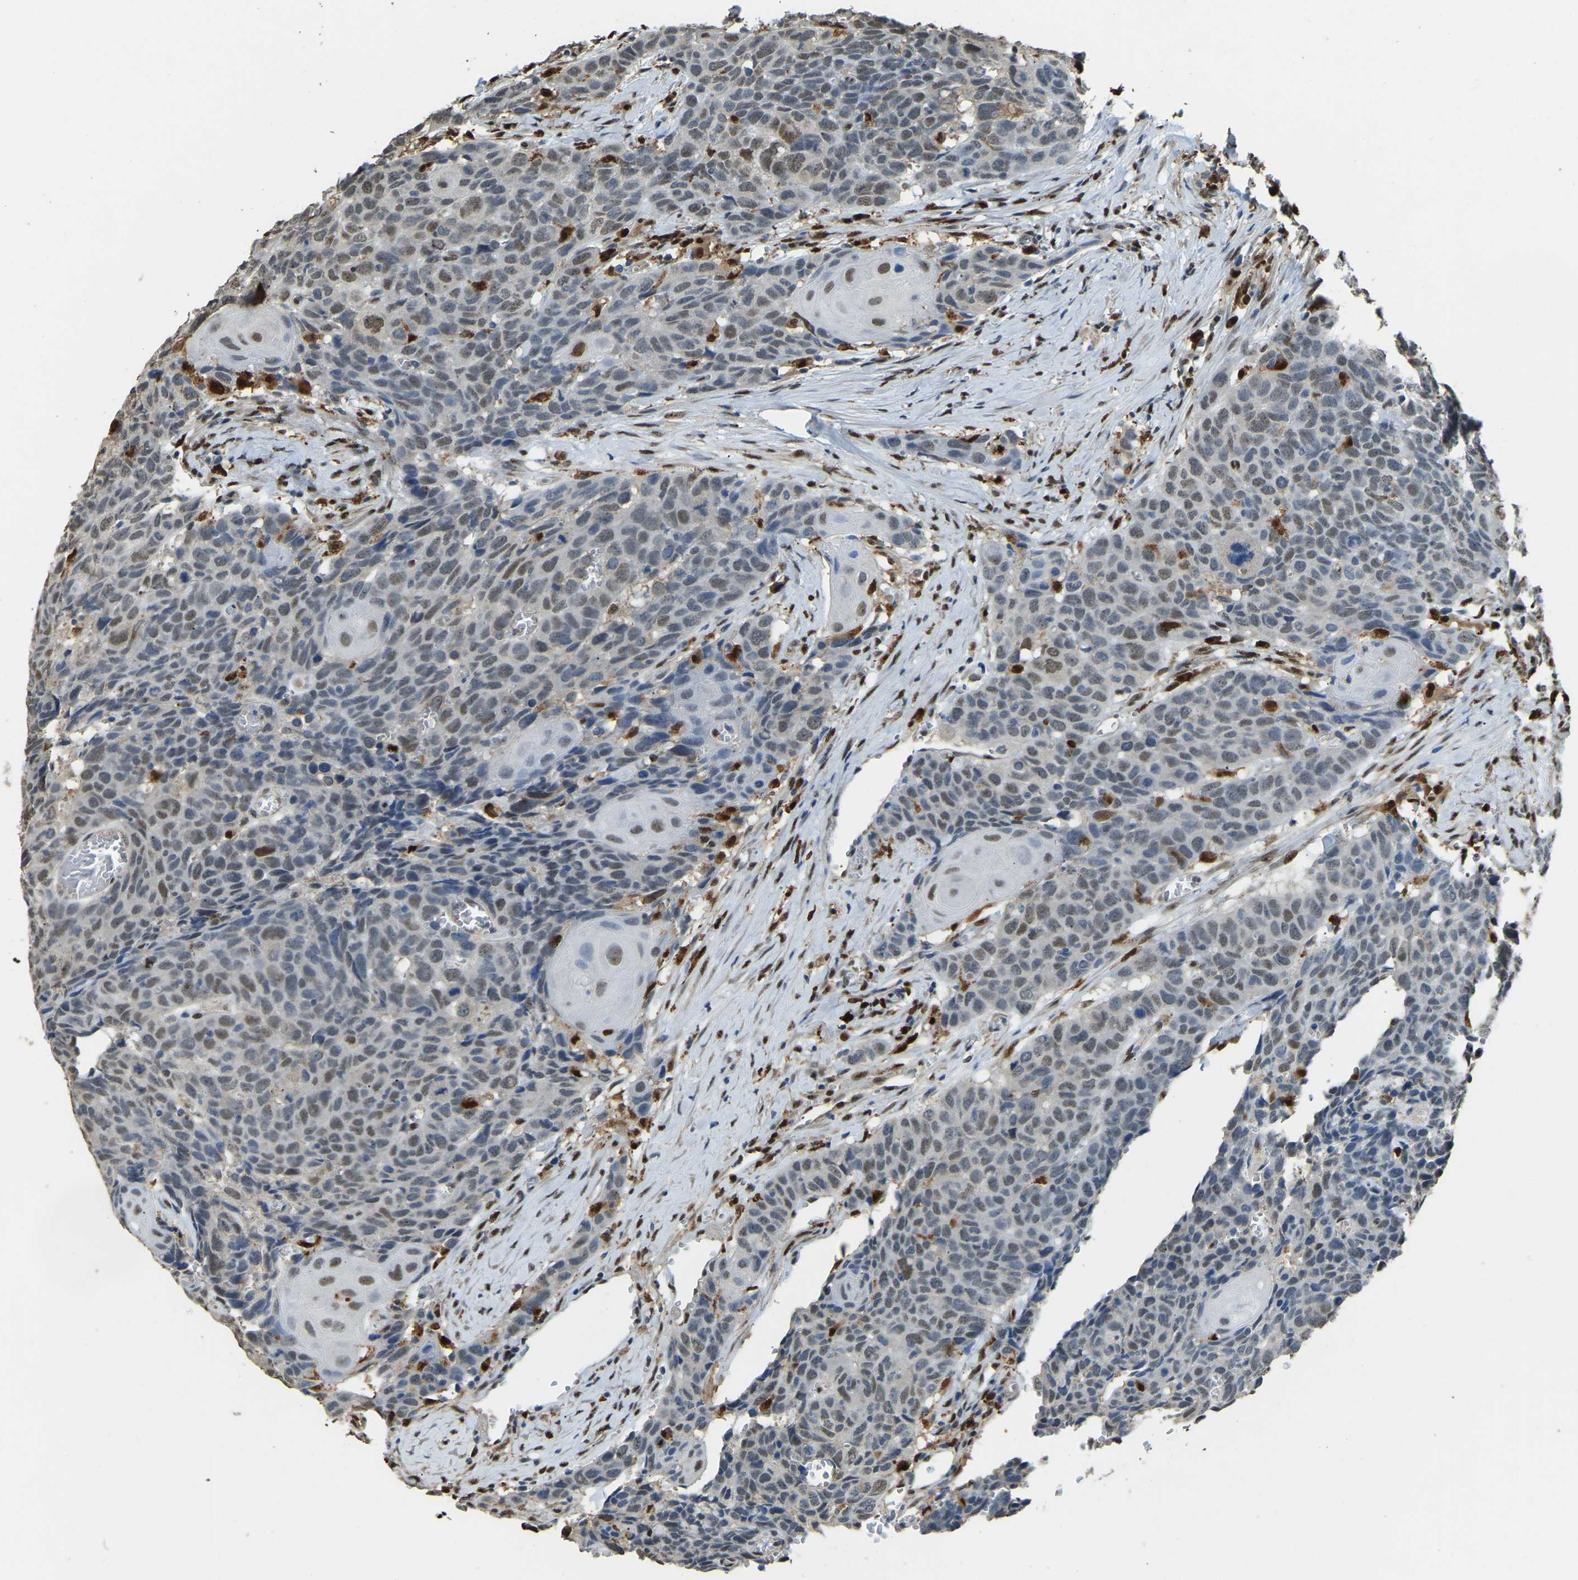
{"staining": {"intensity": "weak", "quantity": ">75%", "location": "nuclear"}, "tissue": "head and neck cancer", "cell_type": "Tumor cells", "image_type": "cancer", "snomed": [{"axis": "morphology", "description": "Squamous cell carcinoma, NOS"}, {"axis": "topography", "description": "Head-Neck"}], "caption": "High-magnification brightfield microscopy of head and neck cancer stained with DAB (3,3'-diaminobenzidine) (brown) and counterstained with hematoxylin (blue). tumor cells exhibit weak nuclear staining is appreciated in about>75% of cells.", "gene": "NANS", "patient": {"sex": "male", "age": 66}}